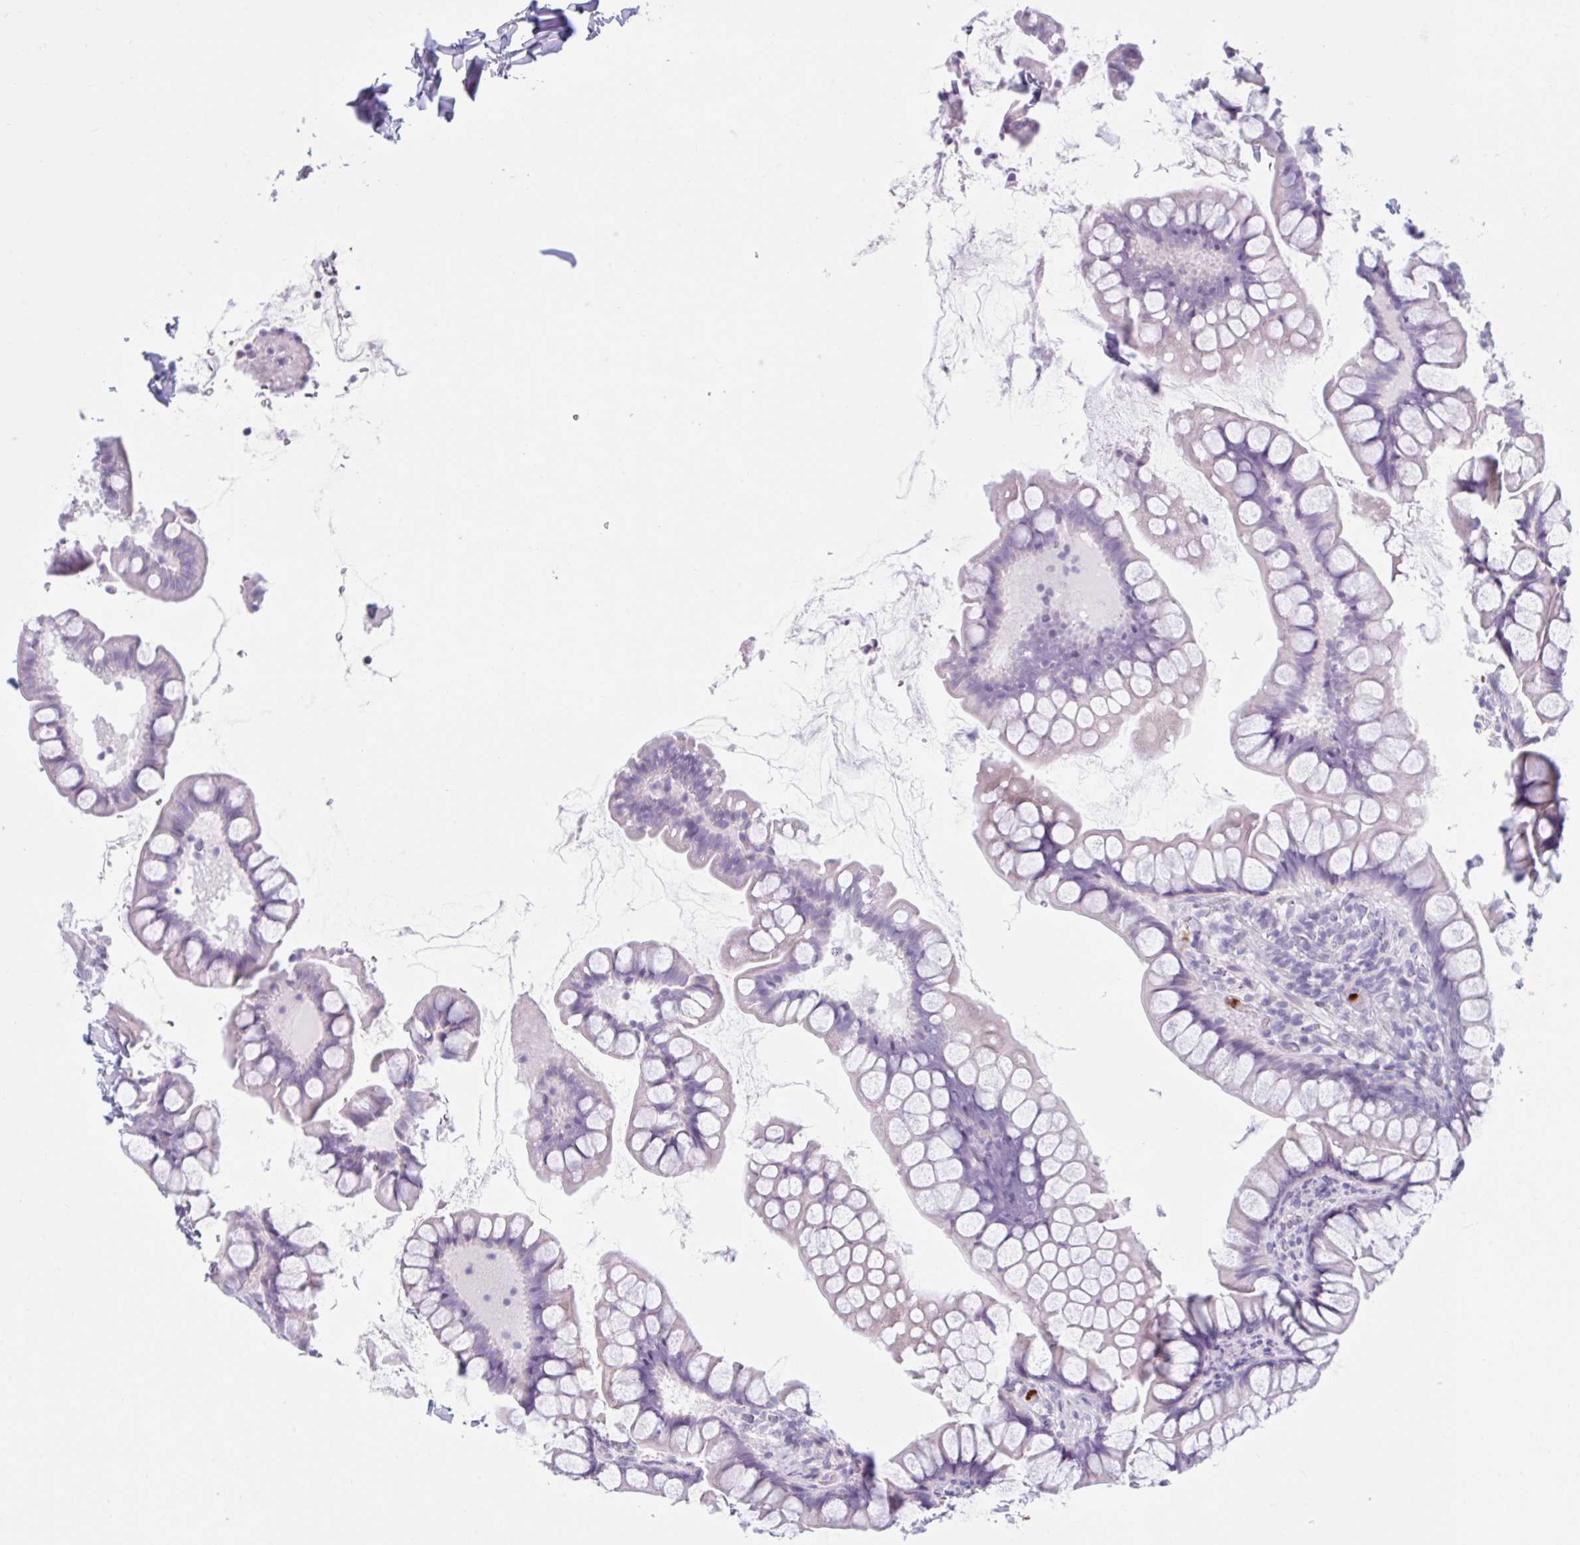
{"staining": {"intensity": "weak", "quantity": "<25%", "location": "cytoplasmic/membranous"}, "tissue": "small intestine", "cell_type": "Glandular cells", "image_type": "normal", "snomed": [{"axis": "morphology", "description": "Normal tissue, NOS"}, {"axis": "topography", "description": "Small intestine"}], "caption": "A high-resolution image shows immunohistochemistry (IHC) staining of benign small intestine, which shows no significant staining in glandular cells.", "gene": "CEP120", "patient": {"sex": "male", "age": 70}}